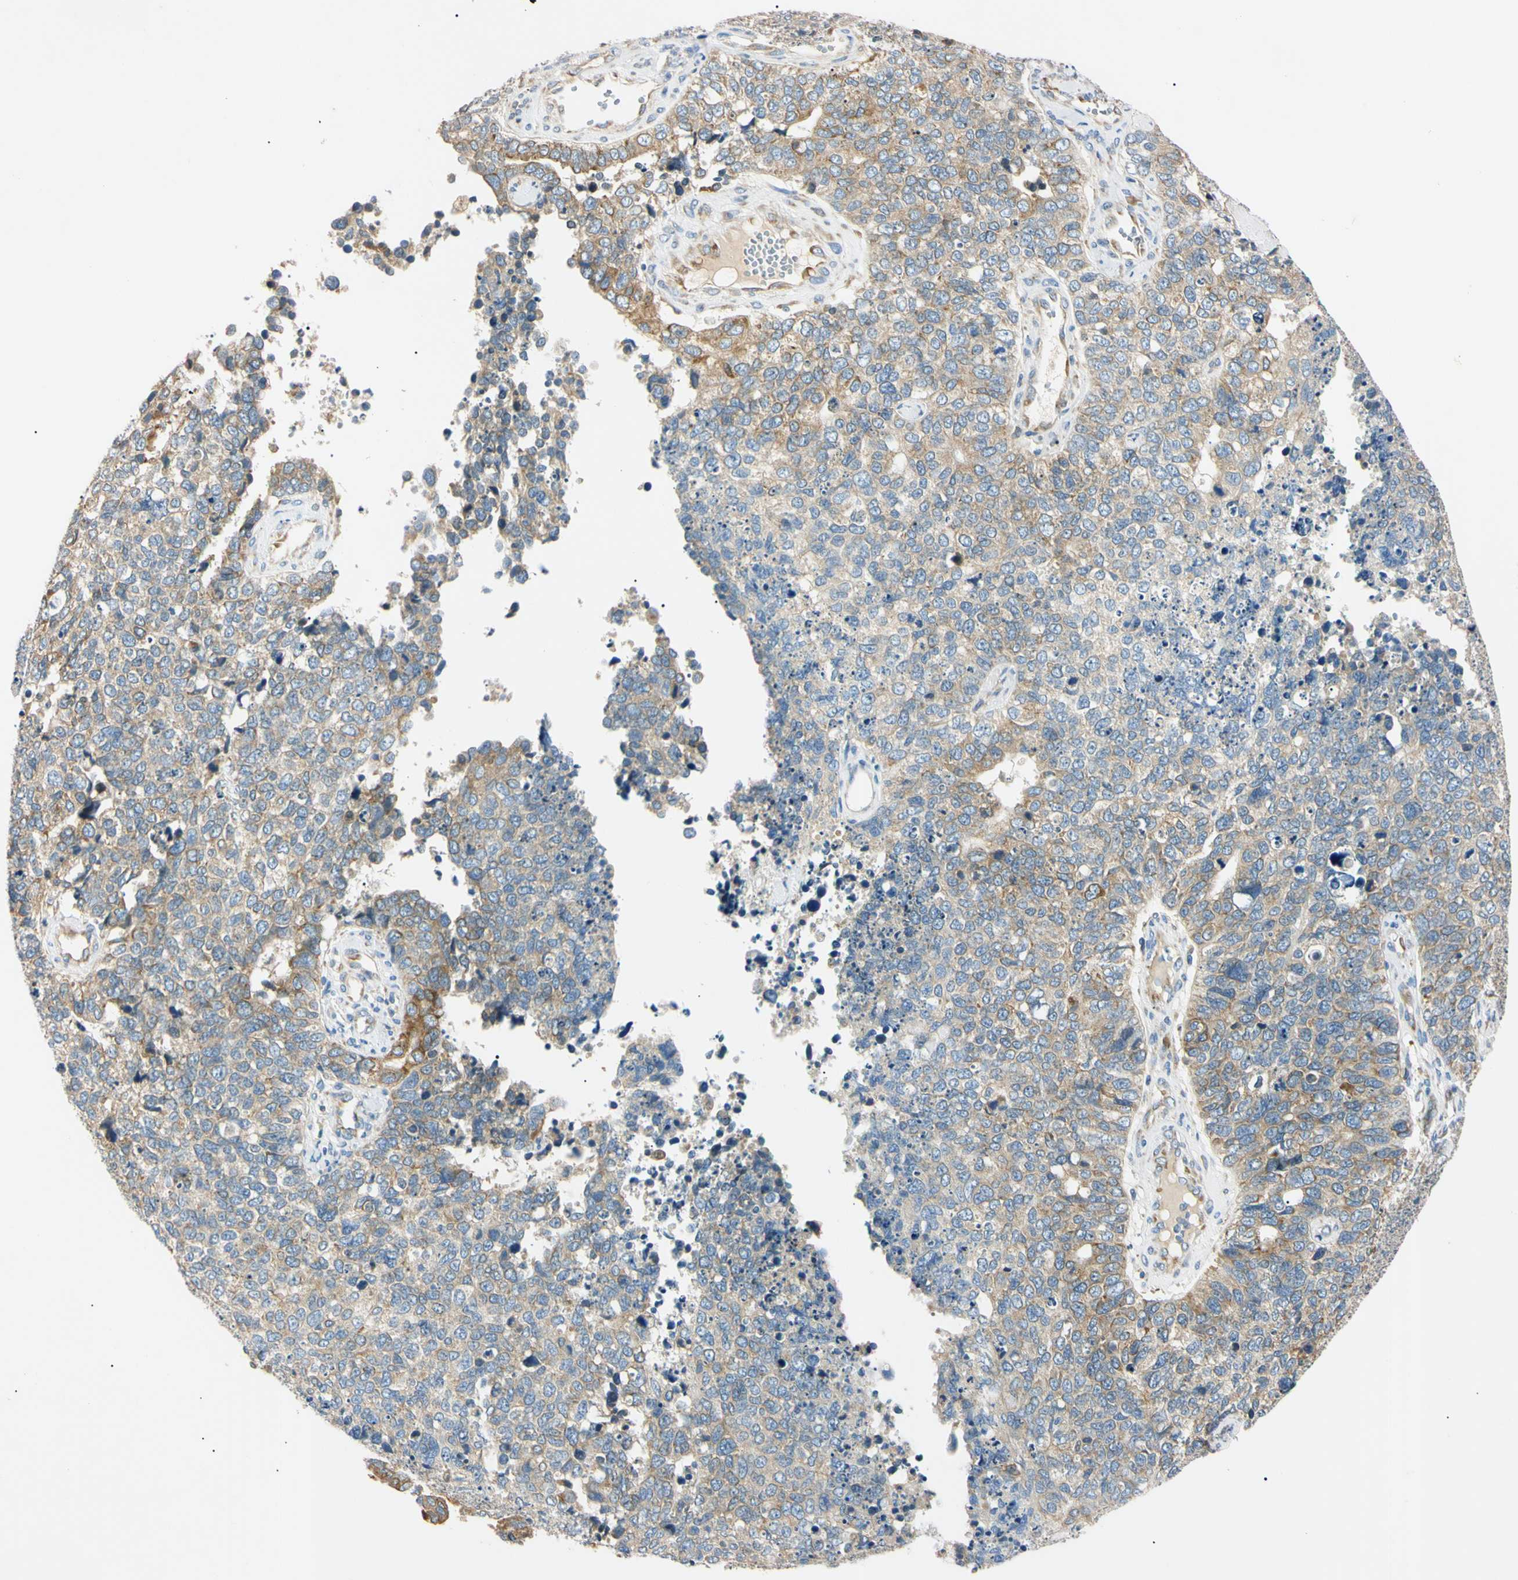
{"staining": {"intensity": "moderate", "quantity": "25%-75%", "location": "cytoplasmic/membranous"}, "tissue": "cervical cancer", "cell_type": "Tumor cells", "image_type": "cancer", "snomed": [{"axis": "morphology", "description": "Squamous cell carcinoma, NOS"}, {"axis": "topography", "description": "Cervix"}], "caption": "IHC micrograph of cervical cancer (squamous cell carcinoma) stained for a protein (brown), which displays medium levels of moderate cytoplasmic/membranous expression in approximately 25%-75% of tumor cells.", "gene": "DNAJB12", "patient": {"sex": "female", "age": 63}}